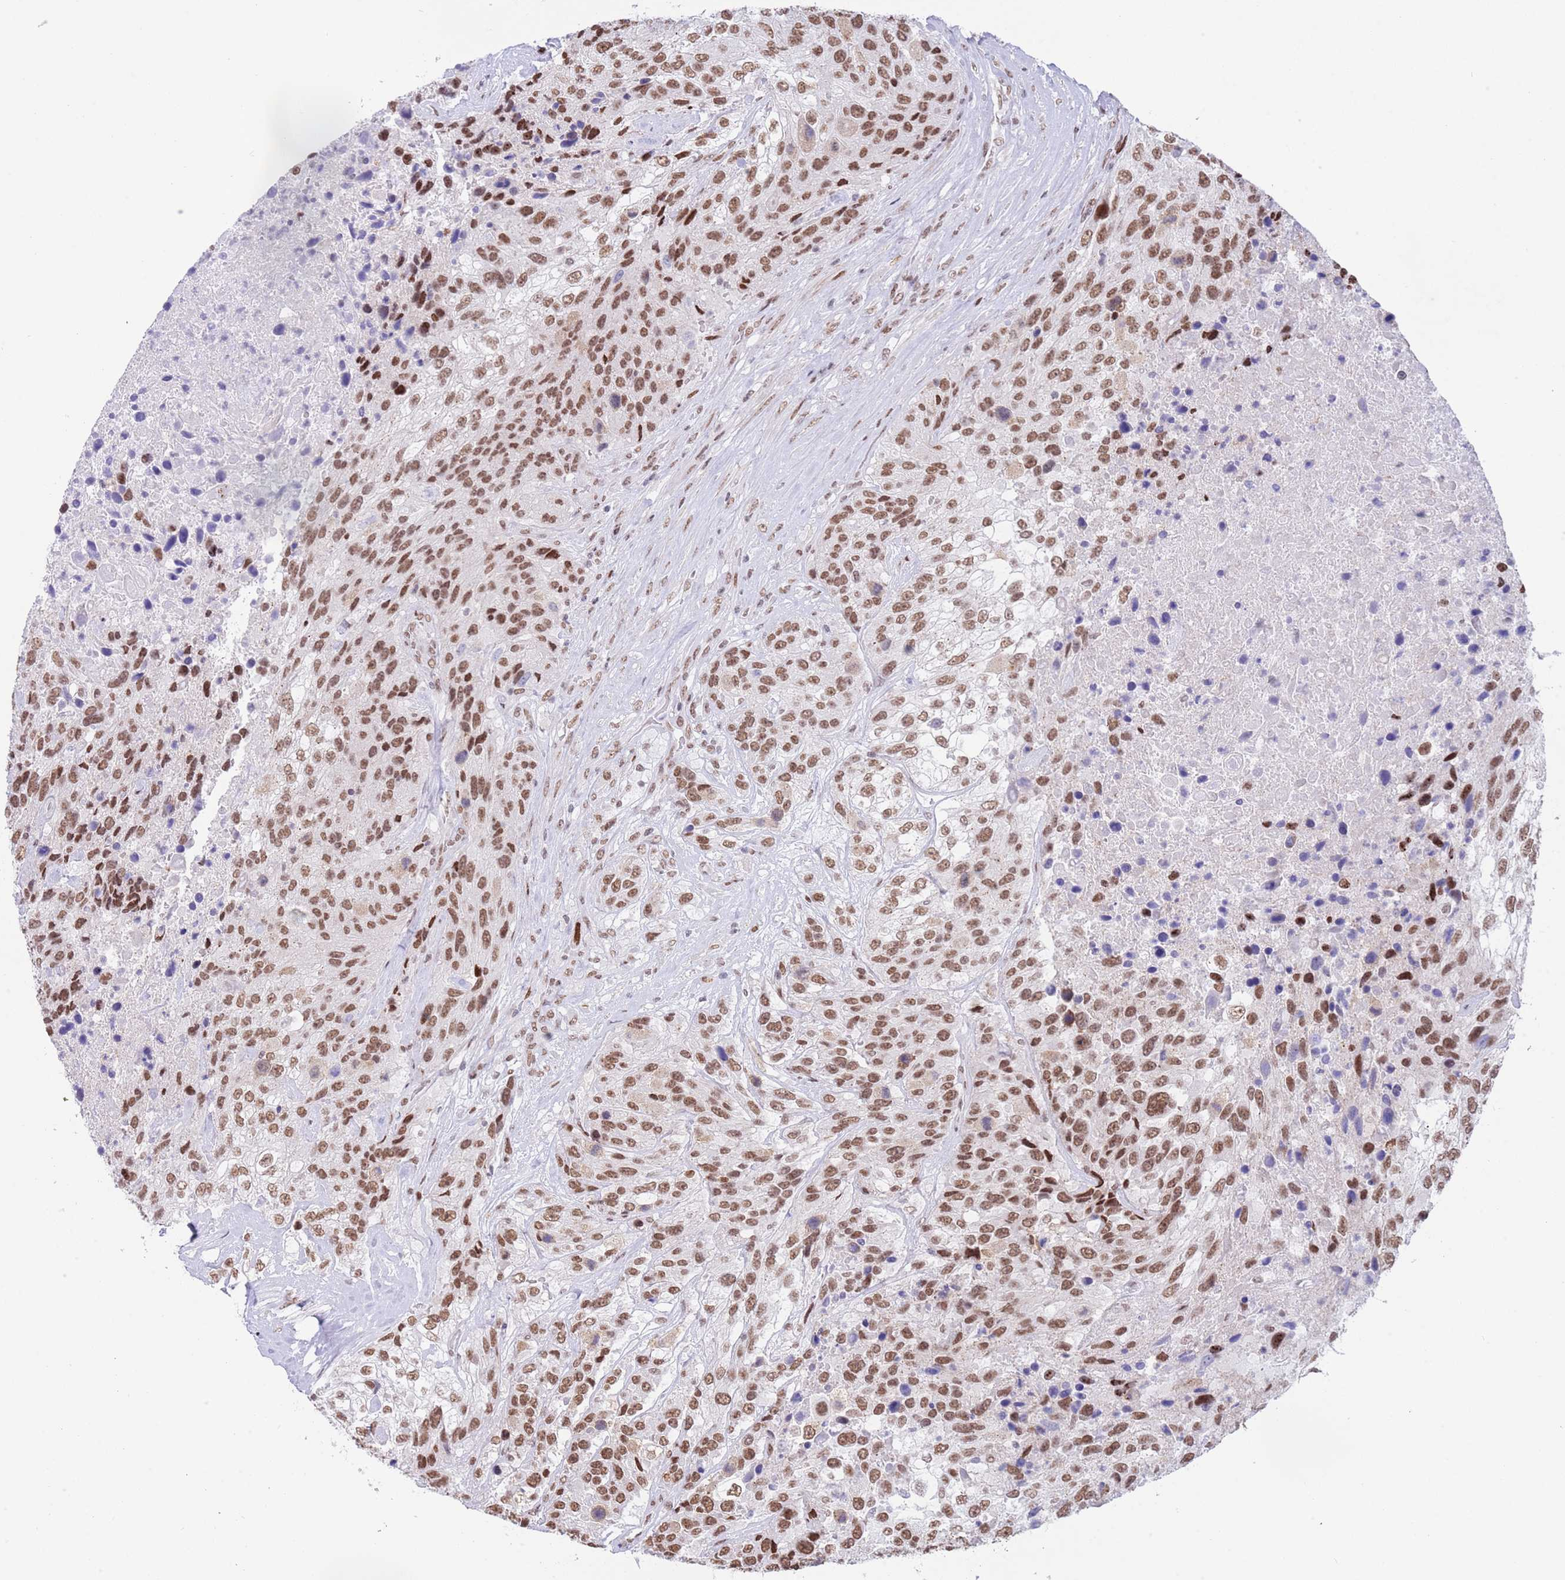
{"staining": {"intensity": "moderate", "quantity": ">75%", "location": "nuclear"}, "tissue": "urothelial cancer", "cell_type": "Tumor cells", "image_type": "cancer", "snomed": [{"axis": "morphology", "description": "Urothelial carcinoma, High grade"}, {"axis": "topography", "description": "Urinary bladder"}], "caption": "Urothelial cancer stained with DAB (3,3'-diaminobenzidine) immunohistochemistry (IHC) reveals medium levels of moderate nuclear staining in about >75% of tumor cells. (DAB IHC, brown staining for protein, blue staining for nuclei).", "gene": "ZNF382", "patient": {"sex": "female", "age": 70}}